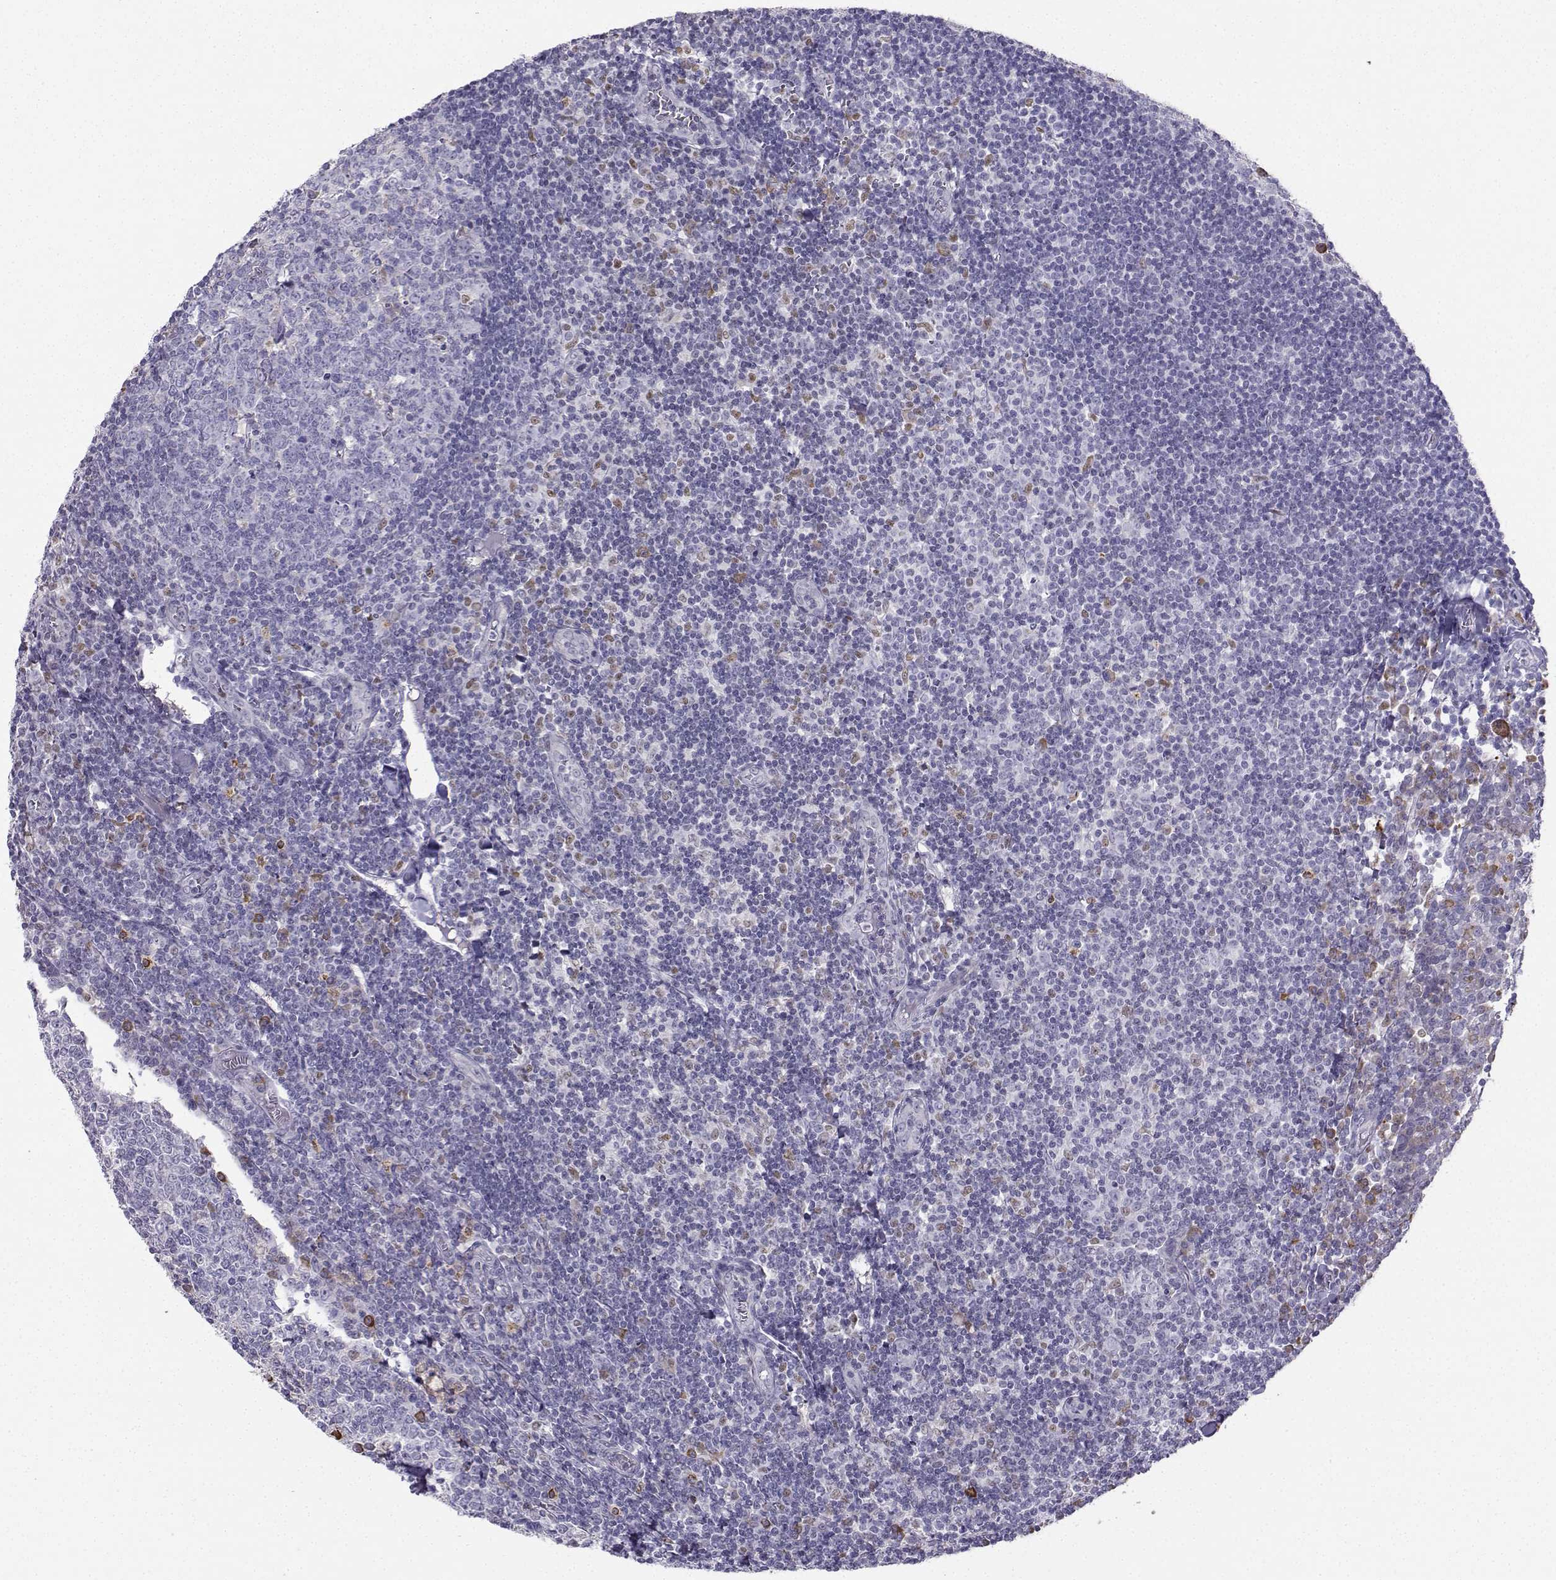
{"staining": {"intensity": "strong", "quantity": "<25%", "location": "cytoplasmic/membranous"}, "tissue": "tonsil", "cell_type": "Germinal center cells", "image_type": "normal", "snomed": [{"axis": "morphology", "description": "Normal tissue, NOS"}, {"axis": "topography", "description": "Tonsil"}], "caption": "Immunohistochemical staining of benign tonsil shows <25% levels of strong cytoplasmic/membranous protein expression in about <25% of germinal center cells. (brown staining indicates protein expression, while blue staining denotes nuclei).", "gene": "DCLK3", "patient": {"sex": "female", "age": 12}}